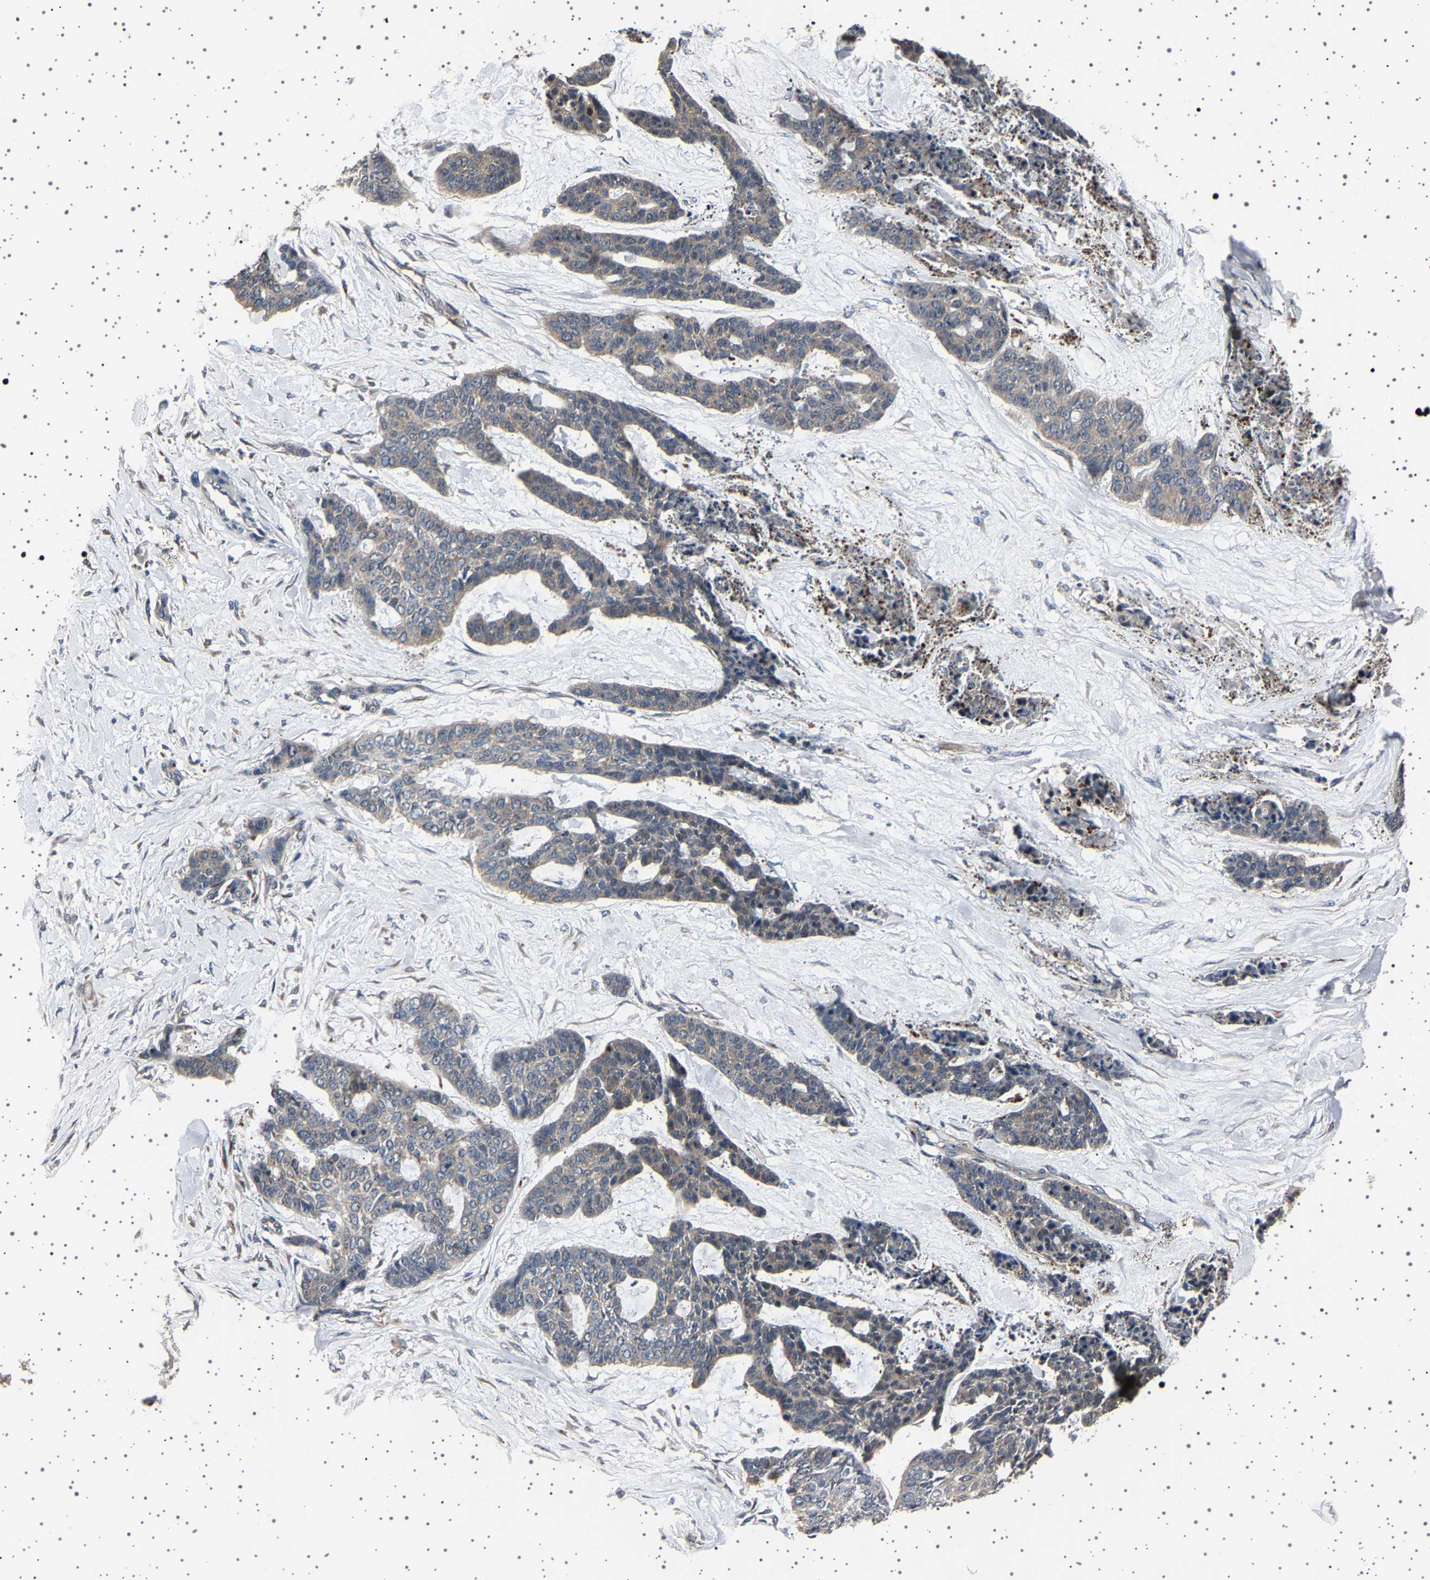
{"staining": {"intensity": "weak", "quantity": "<25%", "location": "cytoplasmic/membranous"}, "tissue": "skin cancer", "cell_type": "Tumor cells", "image_type": "cancer", "snomed": [{"axis": "morphology", "description": "Basal cell carcinoma"}, {"axis": "topography", "description": "Skin"}], "caption": "This is a image of immunohistochemistry (IHC) staining of skin cancer (basal cell carcinoma), which shows no staining in tumor cells. Nuclei are stained in blue.", "gene": "NCKAP1", "patient": {"sex": "female", "age": 64}}